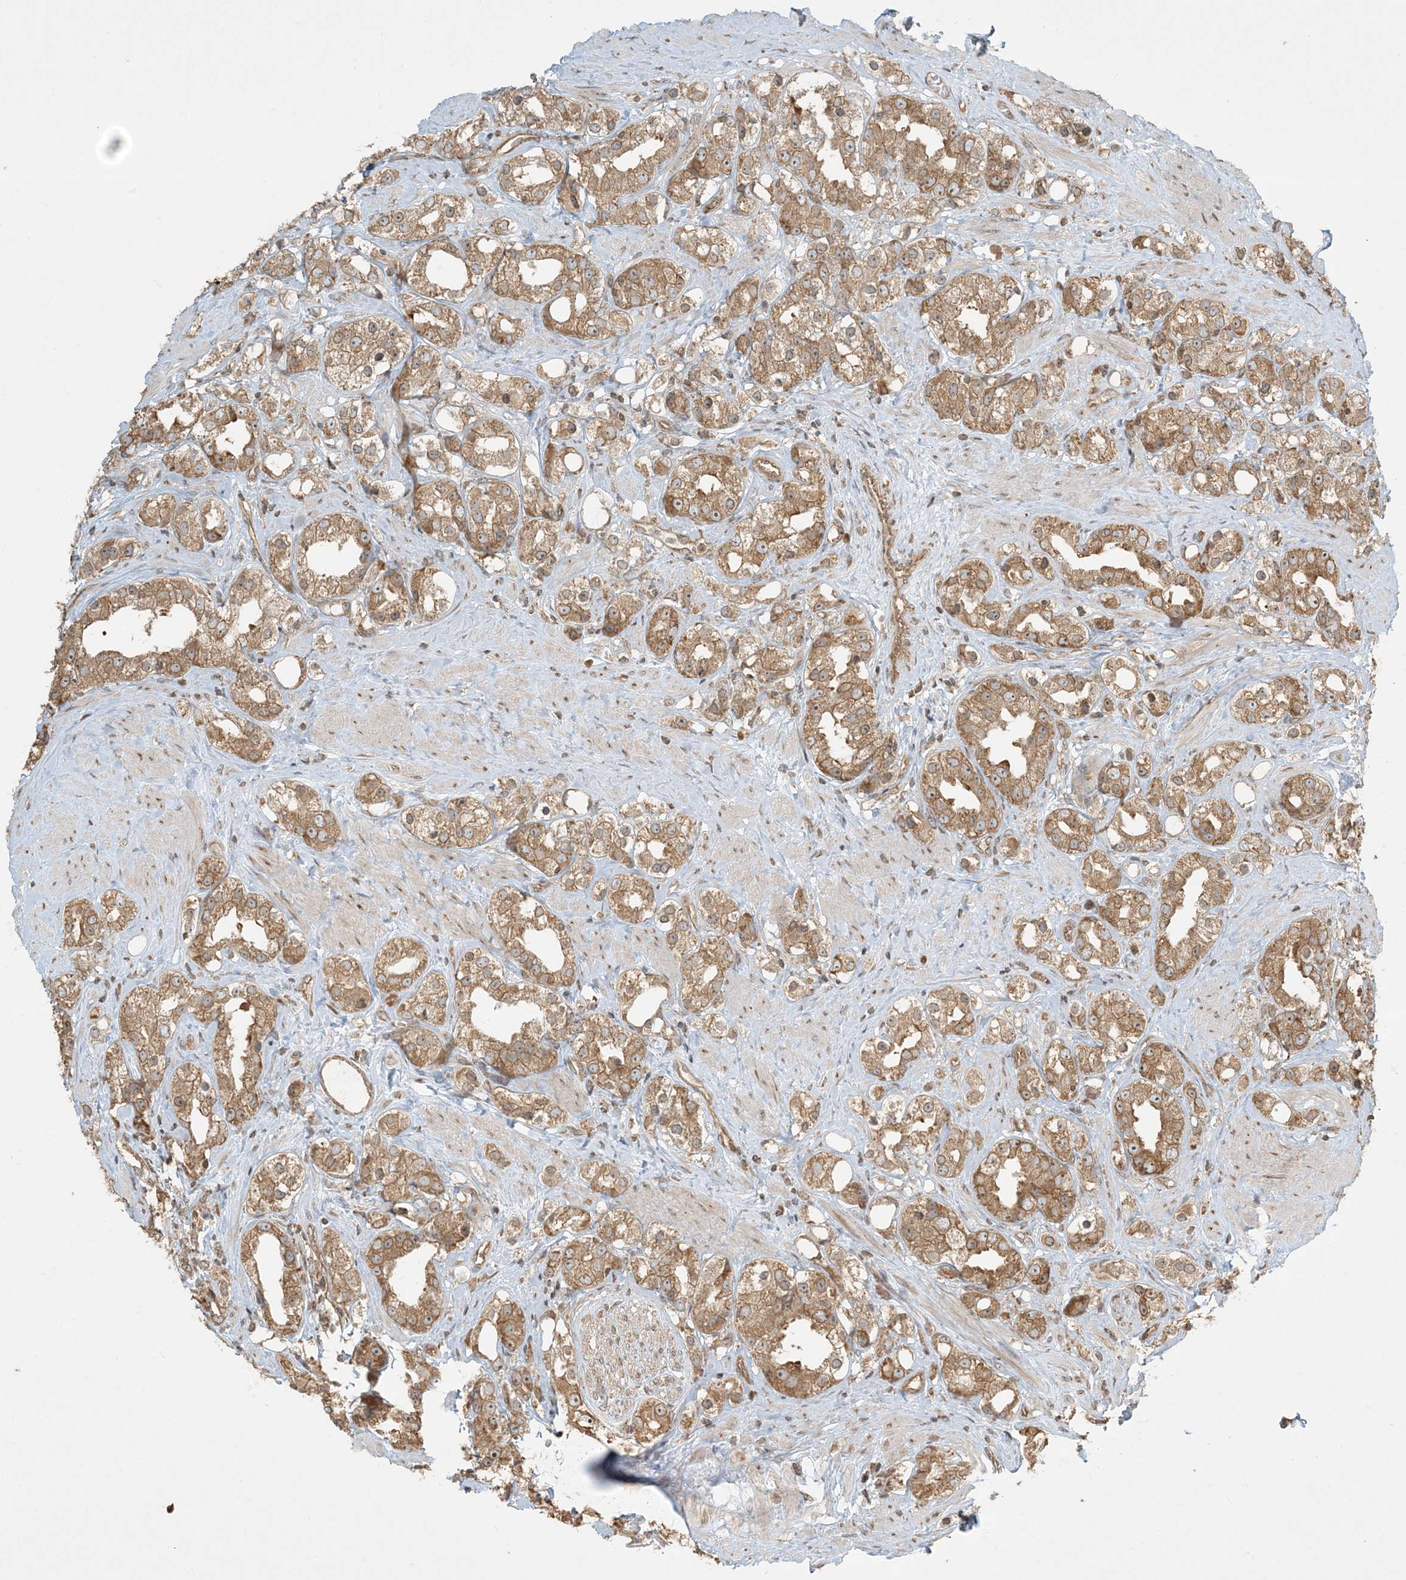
{"staining": {"intensity": "moderate", "quantity": ">75%", "location": "cytoplasmic/membranous,nuclear"}, "tissue": "prostate cancer", "cell_type": "Tumor cells", "image_type": "cancer", "snomed": [{"axis": "morphology", "description": "Adenocarcinoma, NOS"}, {"axis": "topography", "description": "Prostate"}], "caption": "Tumor cells demonstrate medium levels of moderate cytoplasmic/membranous and nuclear expression in about >75% of cells in human adenocarcinoma (prostate). (brown staining indicates protein expression, while blue staining denotes nuclei).", "gene": "COMMD8", "patient": {"sex": "male", "age": 79}}